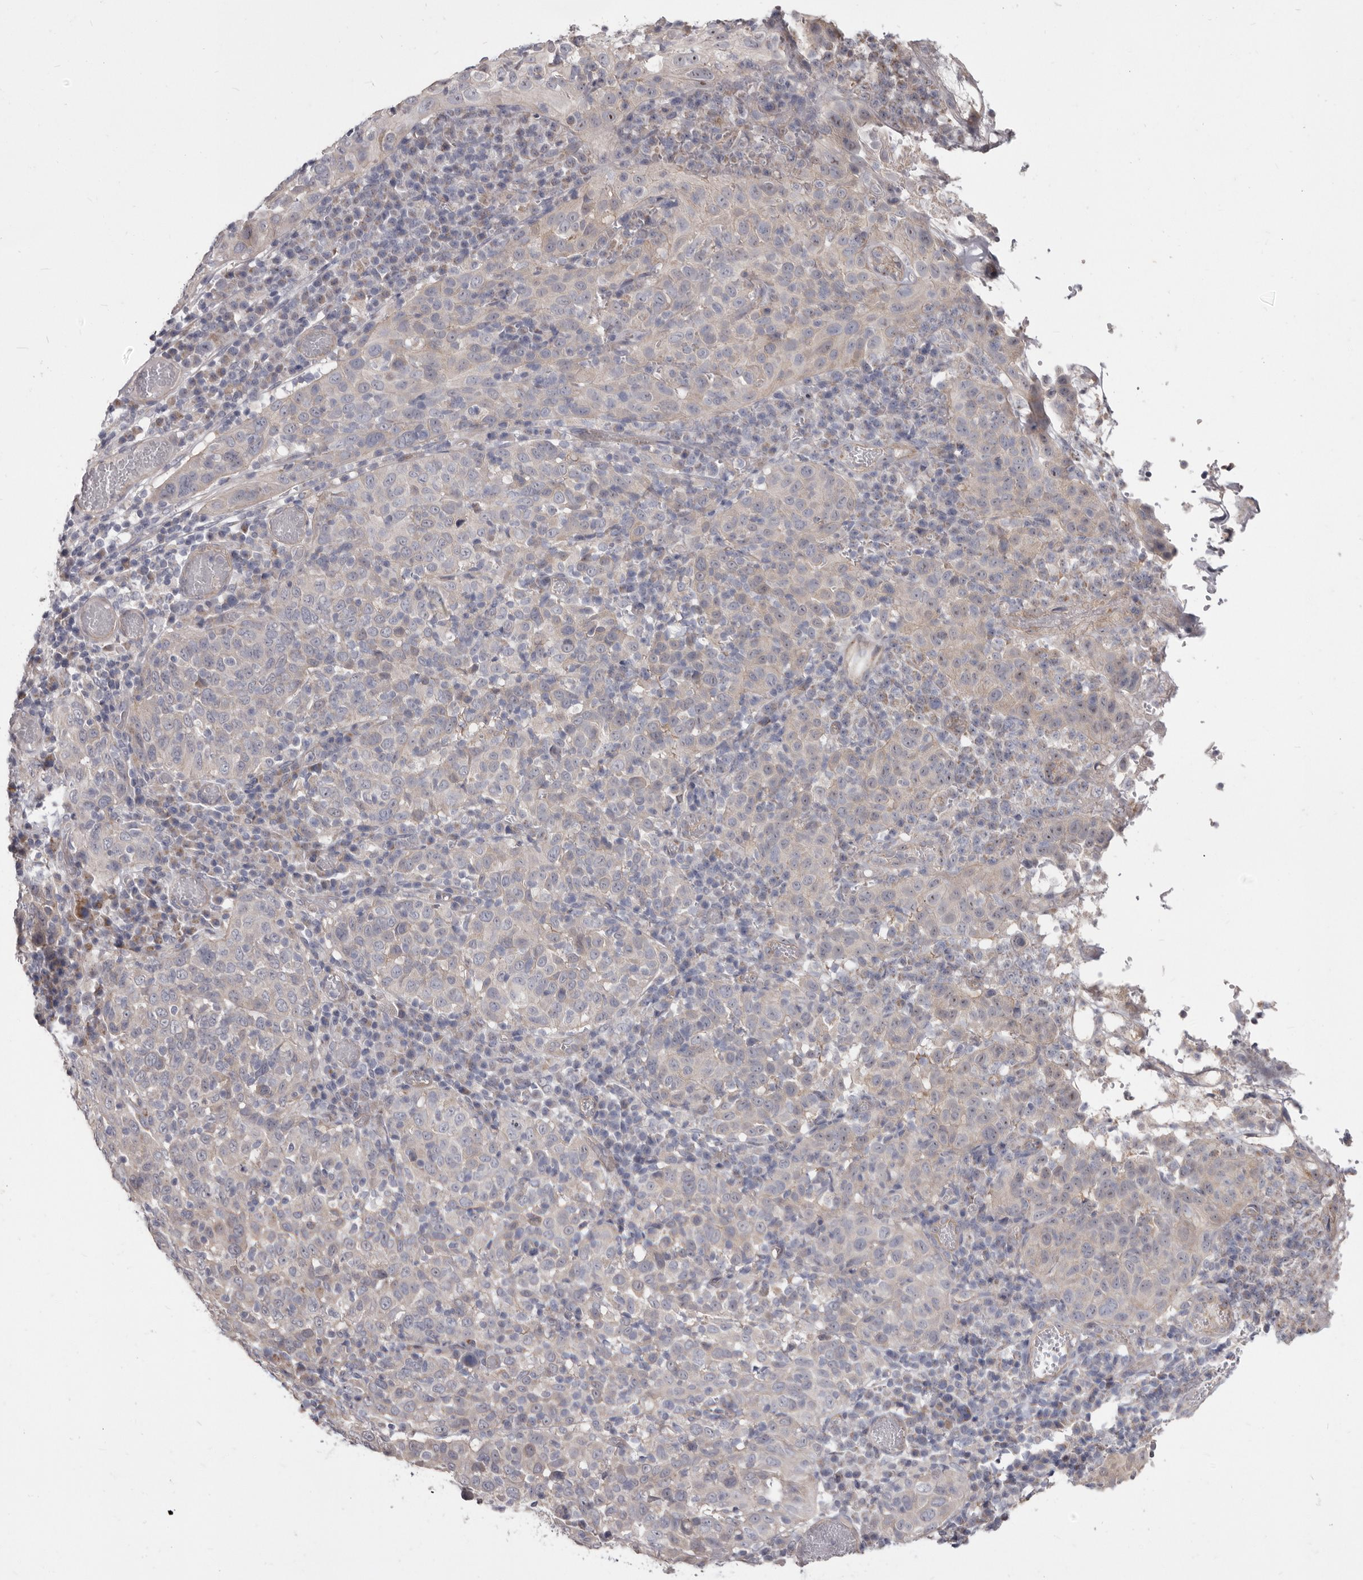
{"staining": {"intensity": "weak", "quantity": ">75%", "location": "cytoplasmic/membranous"}, "tissue": "cervical cancer", "cell_type": "Tumor cells", "image_type": "cancer", "snomed": [{"axis": "morphology", "description": "Squamous cell carcinoma, NOS"}, {"axis": "topography", "description": "Cervix"}], "caption": "Tumor cells show low levels of weak cytoplasmic/membranous positivity in about >75% of cells in cervical cancer (squamous cell carcinoma).", "gene": "FMO2", "patient": {"sex": "female", "age": 46}}